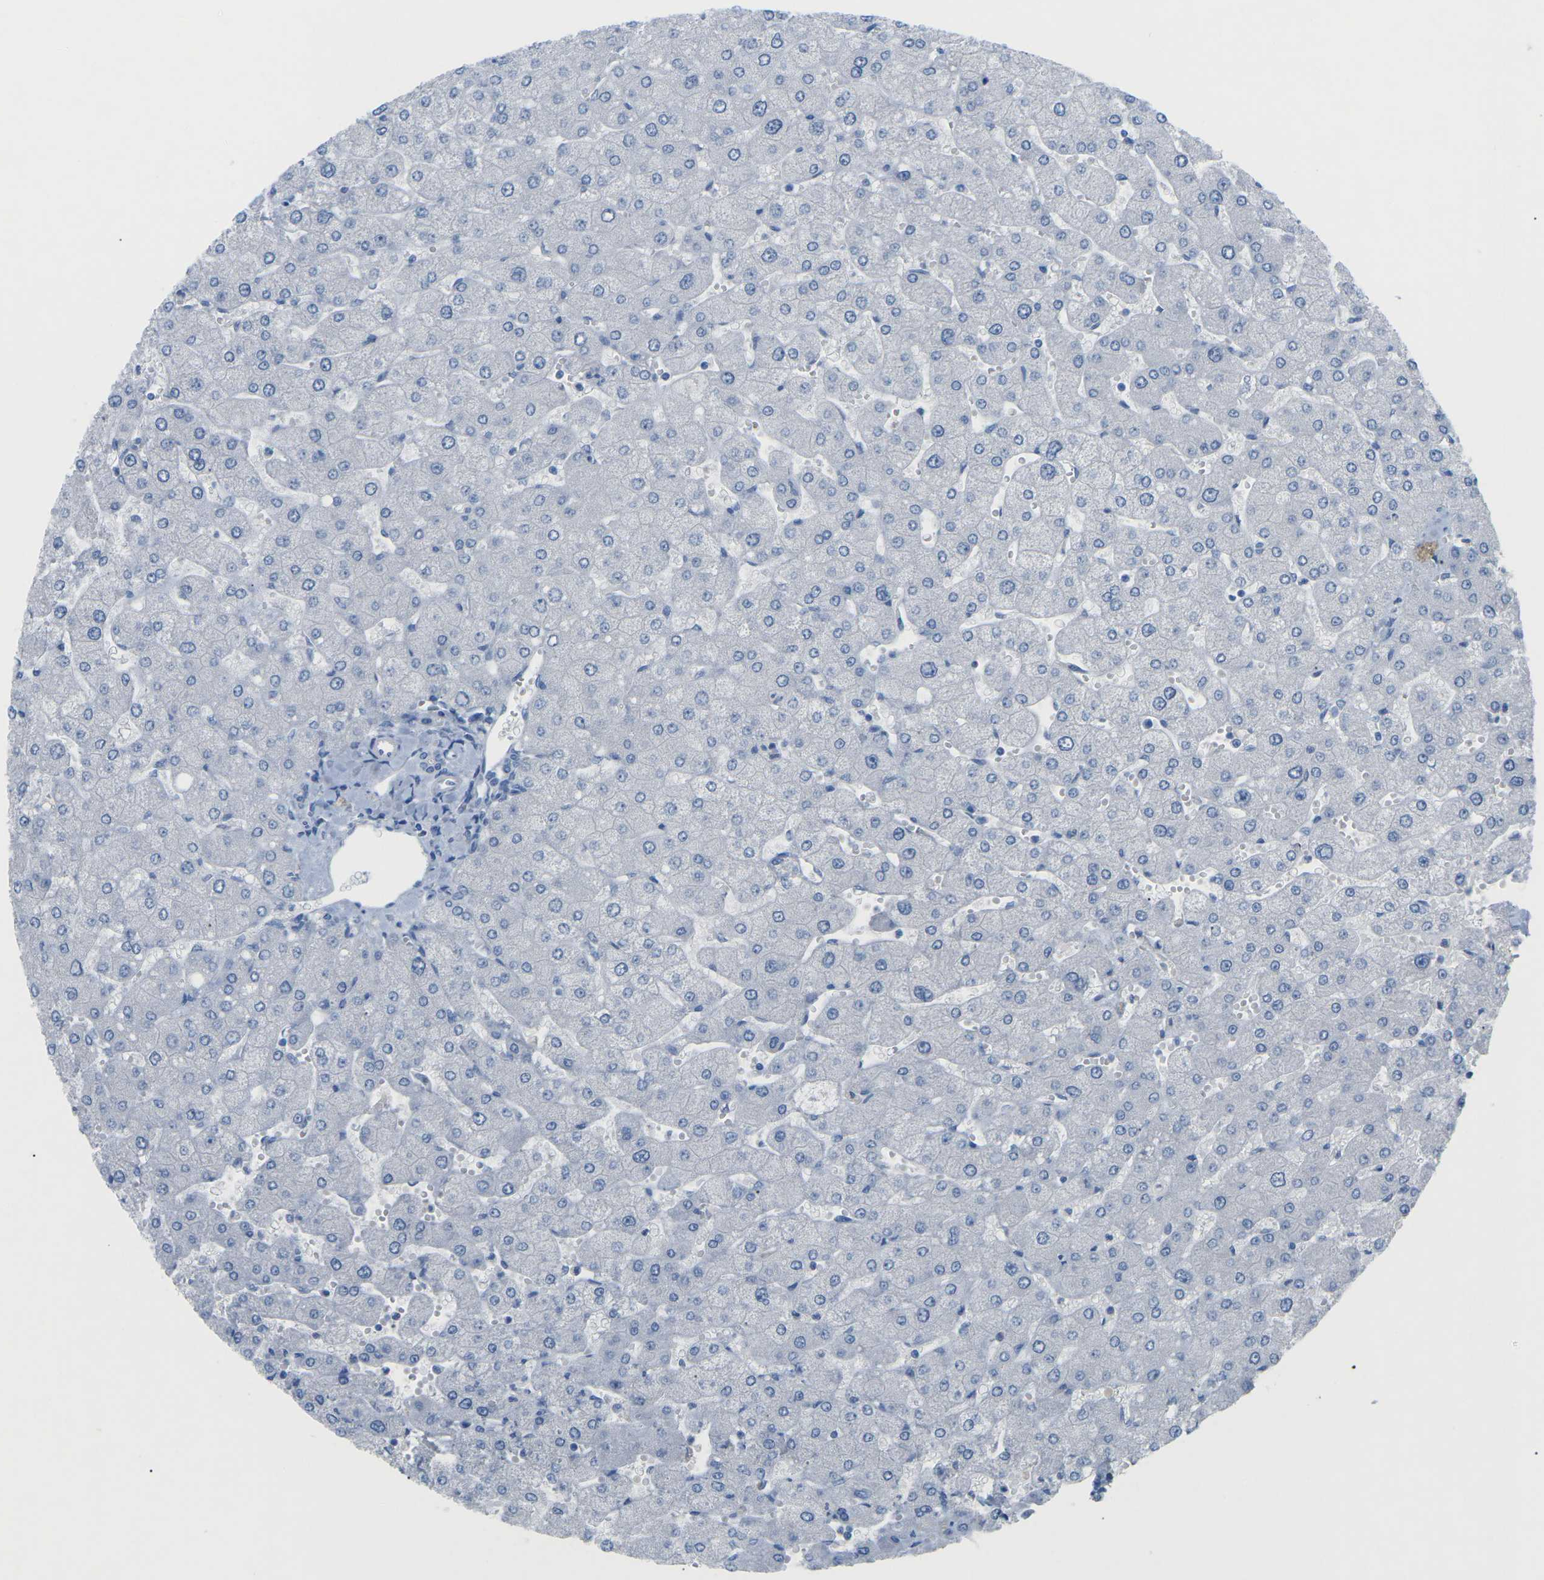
{"staining": {"intensity": "negative", "quantity": "none", "location": "none"}, "tissue": "liver", "cell_type": "Cholangiocytes", "image_type": "normal", "snomed": [{"axis": "morphology", "description": "Normal tissue, NOS"}, {"axis": "topography", "description": "Liver"}], "caption": "High magnification brightfield microscopy of benign liver stained with DAB (brown) and counterstained with hematoxylin (blue): cholangiocytes show no significant expression.", "gene": "HBG2", "patient": {"sex": "male", "age": 55}}